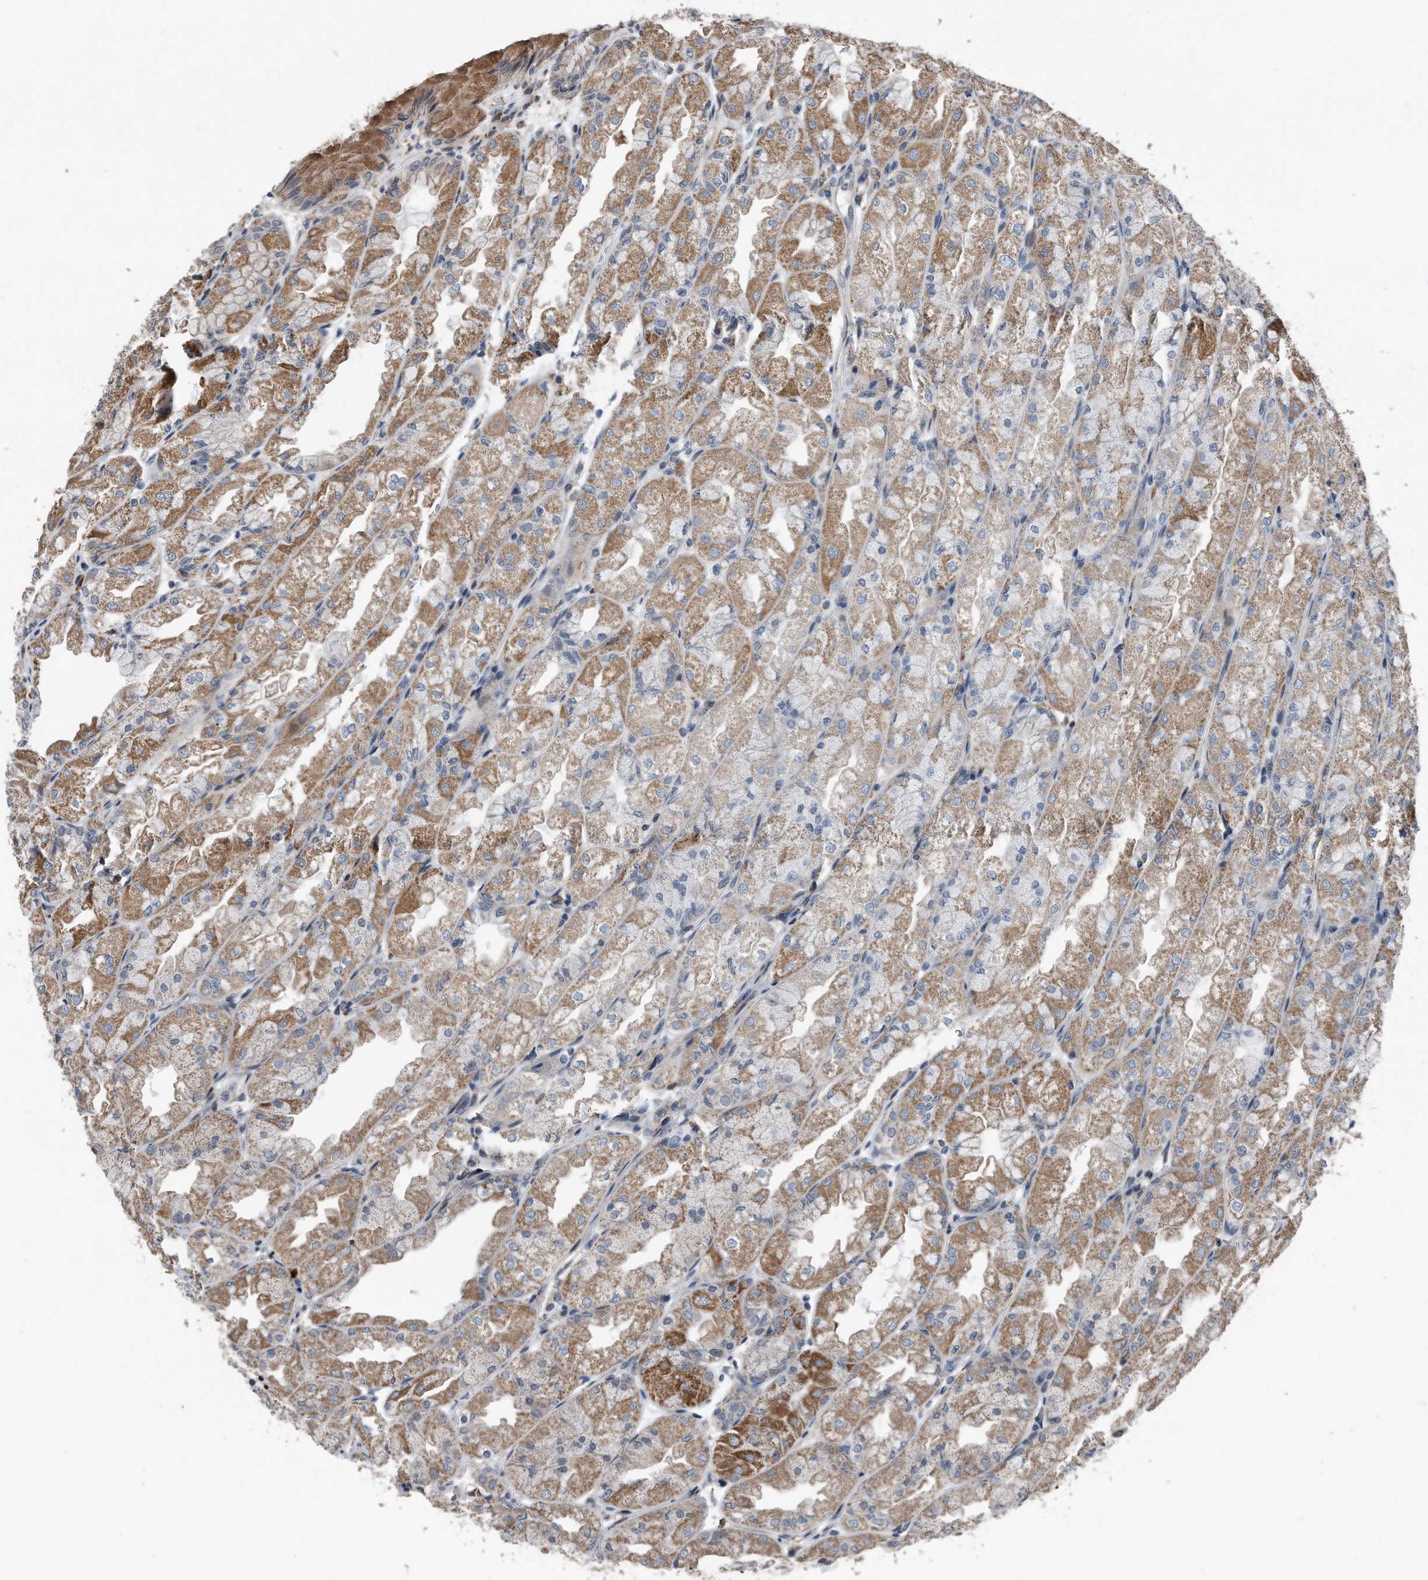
{"staining": {"intensity": "moderate", "quantity": "25%-75%", "location": "cytoplasmic/membranous"}, "tissue": "stomach", "cell_type": "Glandular cells", "image_type": "normal", "snomed": [{"axis": "morphology", "description": "Normal tissue, NOS"}, {"axis": "topography", "description": "Stomach, upper"}], "caption": "Stomach stained for a protein (brown) reveals moderate cytoplasmic/membranous positive staining in approximately 25%-75% of glandular cells.", "gene": "DST", "patient": {"sex": "male", "age": 47}}